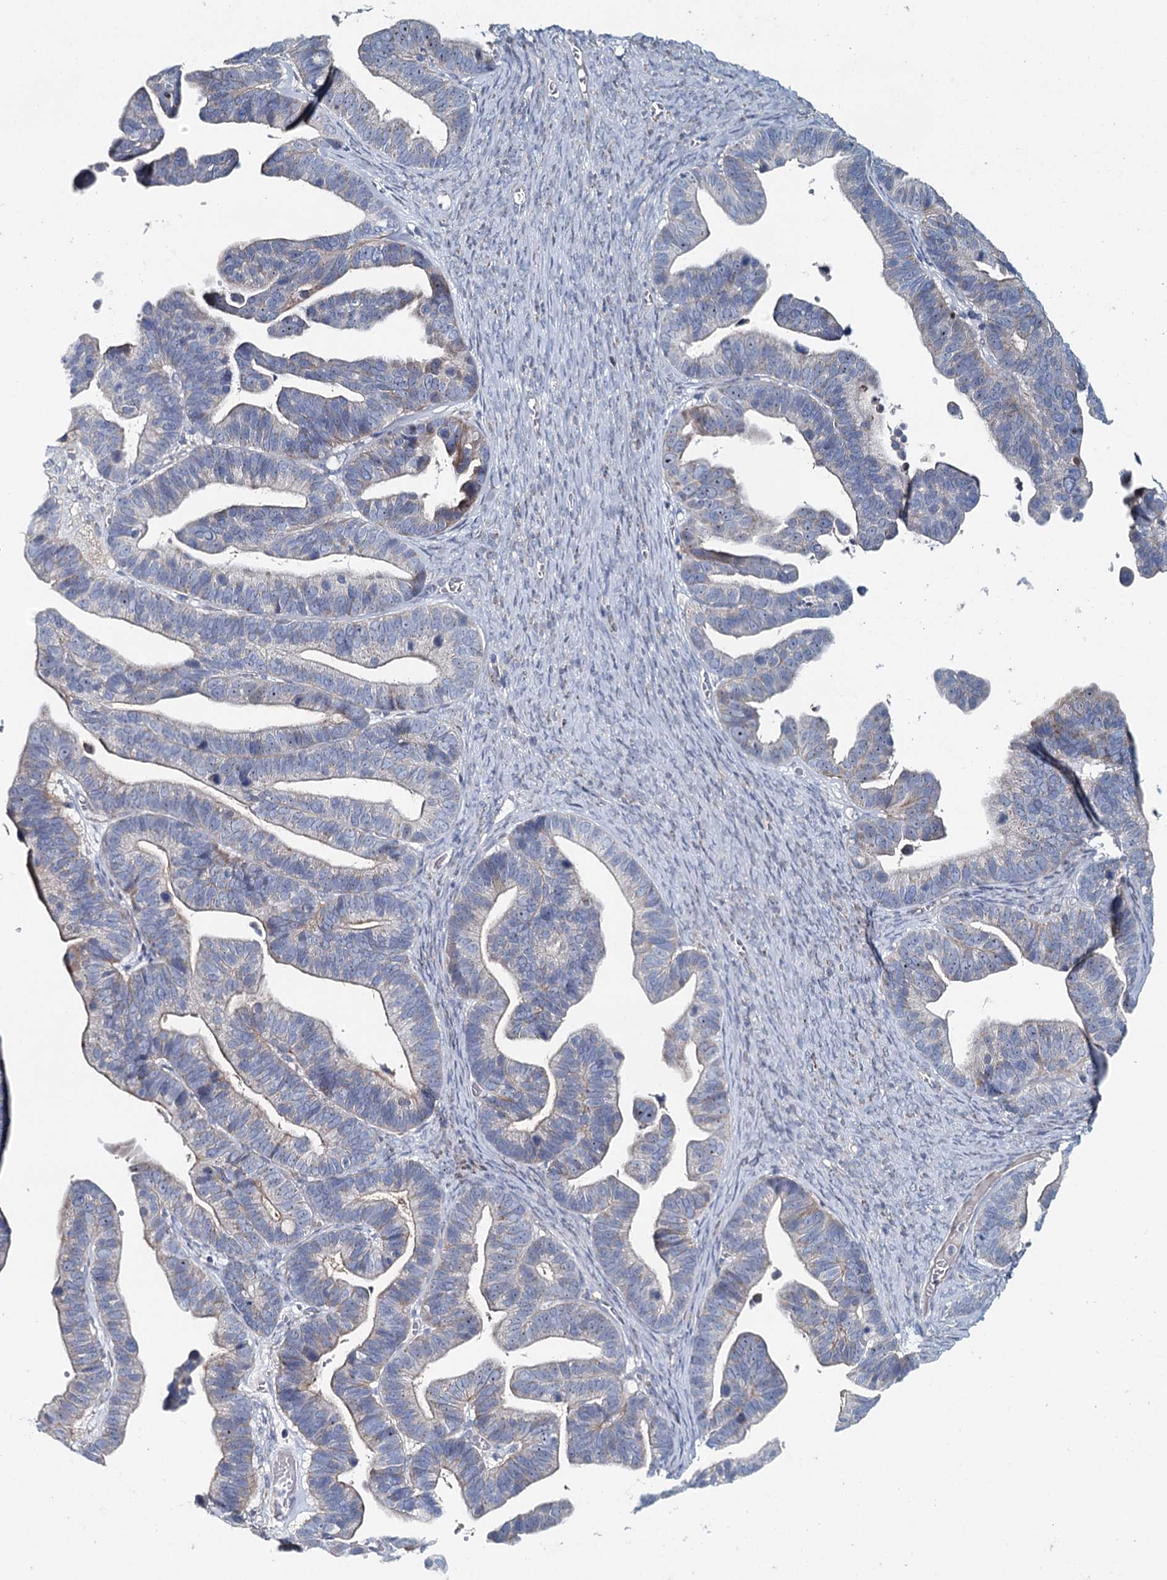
{"staining": {"intensity": "negative", "quantity": "none", "location": "none"}, "tissue": "ovarian cancer", "cell_type": "Tumor cells", "image_type": "cancer", "snomed": [{"axis": "morphology", "description": "Cystadenocarcinoma, serous, NOS"}, {"axis": "topography", "description": "Ovary"}], "caption": "DAB immunohistochemical staining of ovarian cancer displays no significant staining in tumor cells. (Brightfield microscopy of DAB IHC at high magnification).", "gene": "RBM43", "patient": {"sex": "female", "age": 56}}